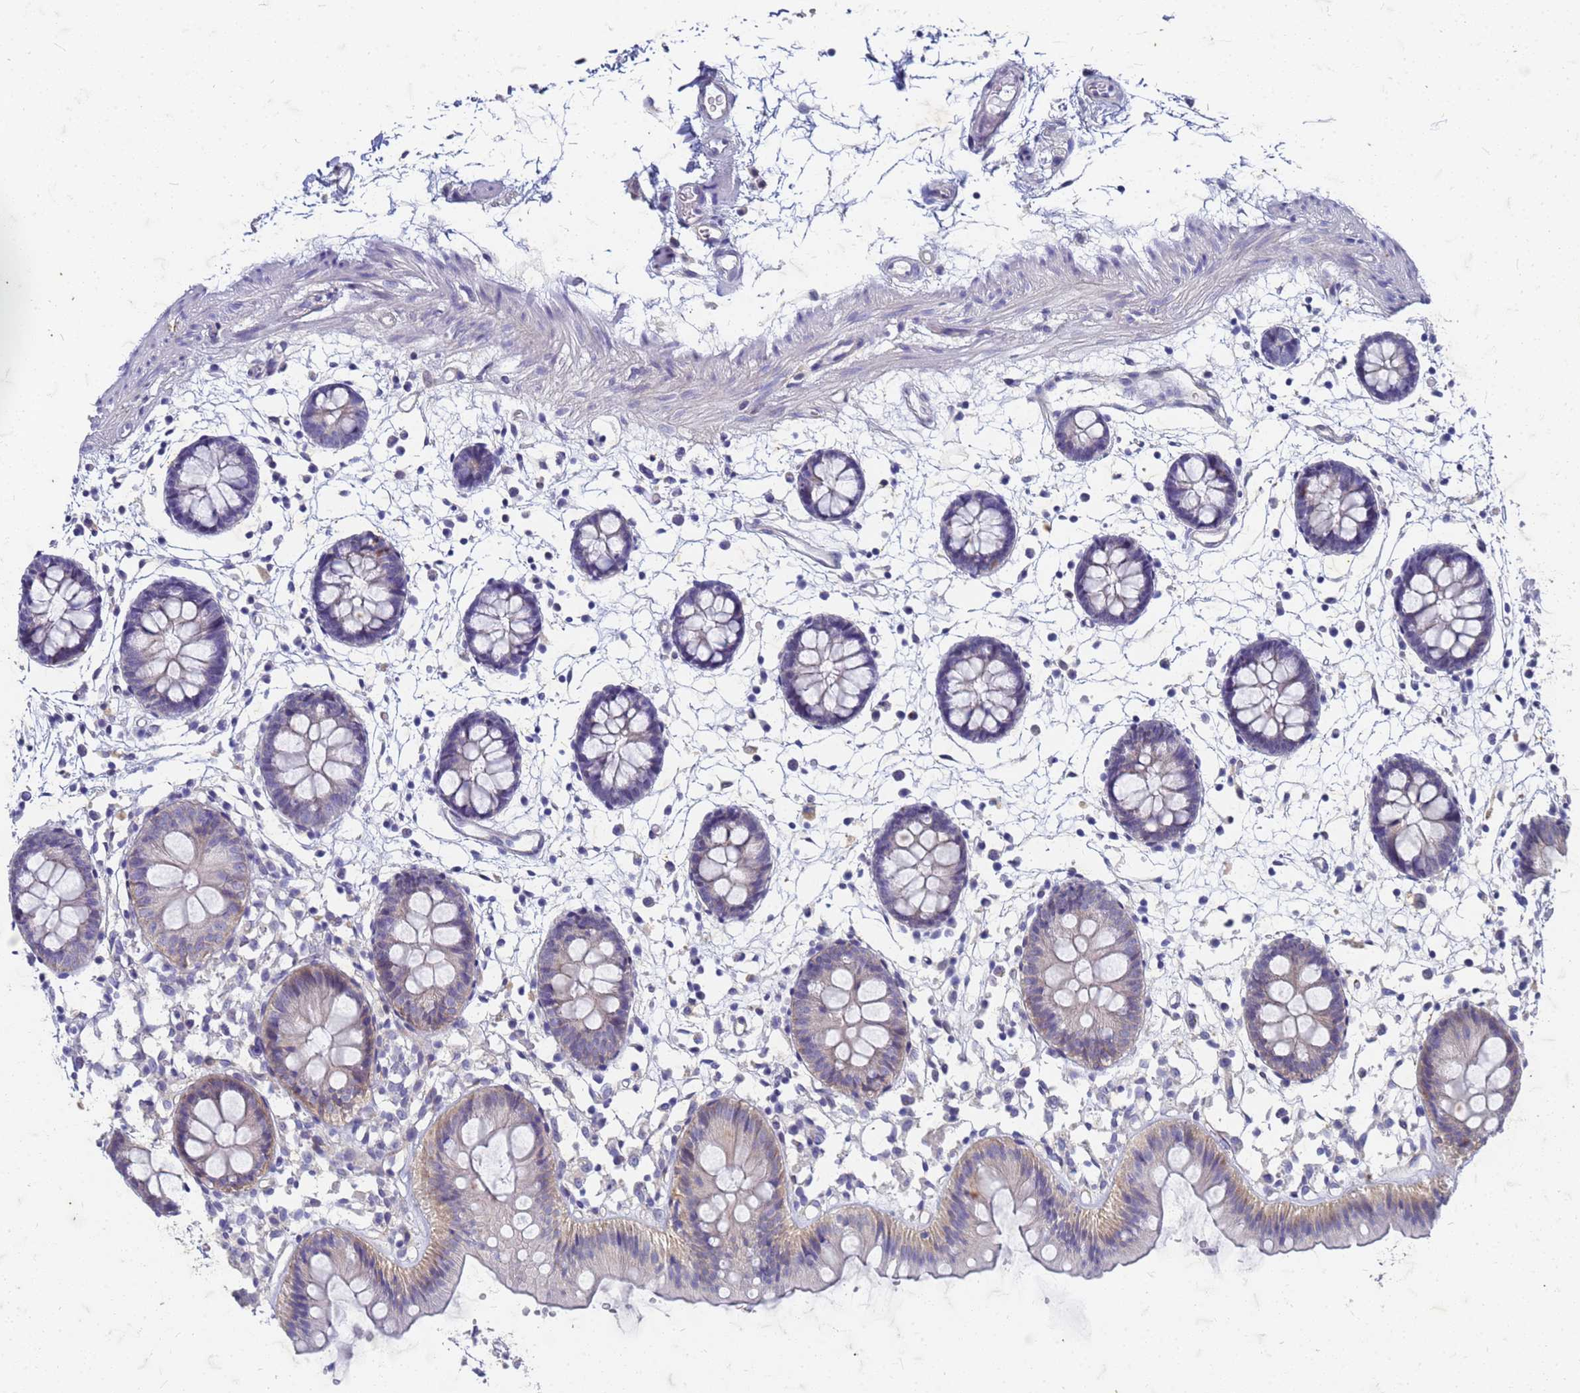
{"staining": {"intensity": "negative", "quantity": "none", "location": "none"}, "tissue": "colon", "cell_type": "Endothelial cells", "image_type": "normal", "snomed": [{"axis": "morphology", "description": "Normal tissue, NOS"}, {"axis": "topography", "description": "Colon"}], "caption": "IHC of normal colon displays no staining in endothelial cells.", "gene": "TRIM64B", "patient": {"sex": "male", "age": 56}}